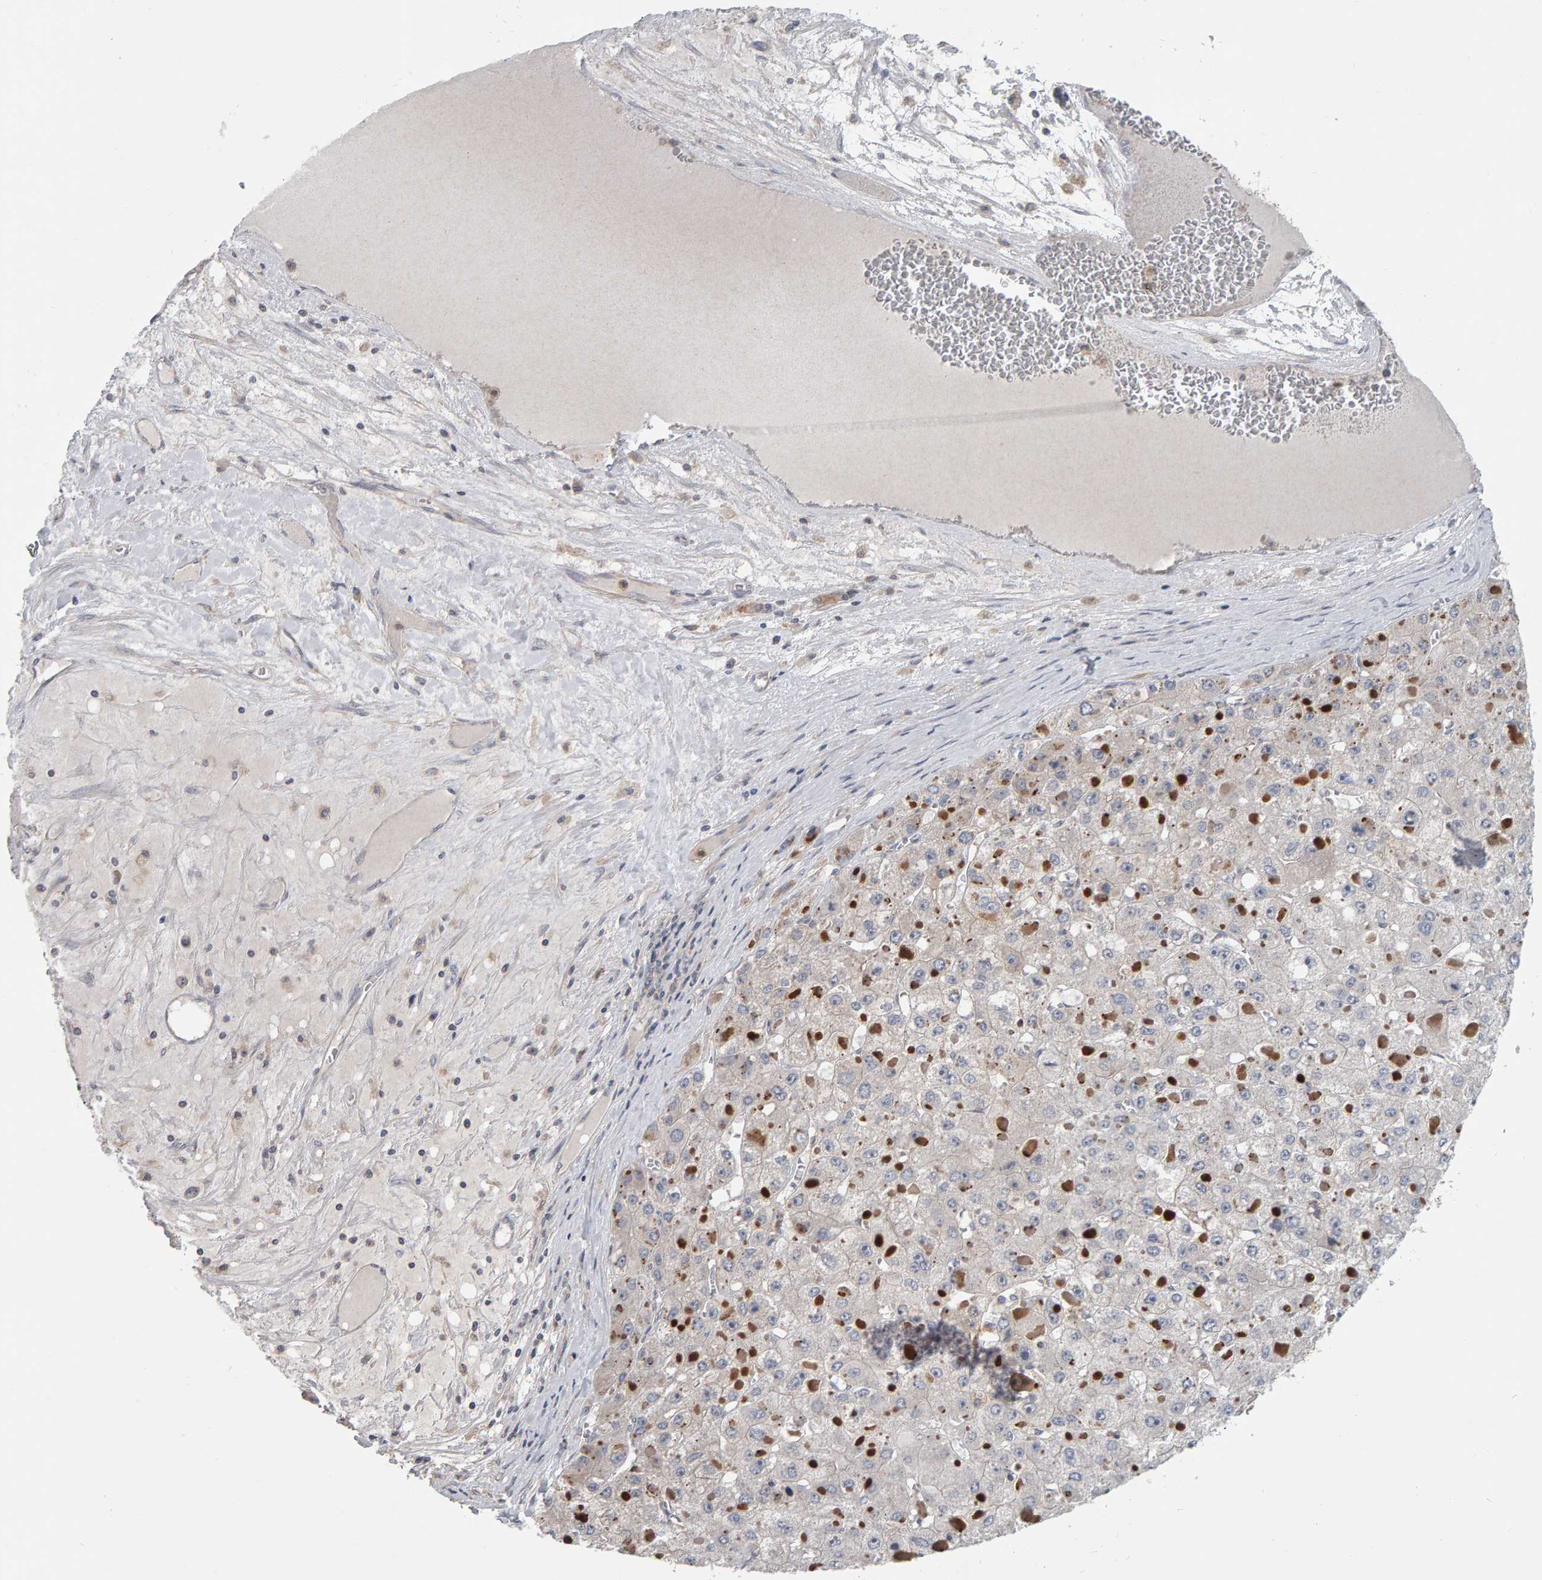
{"staining": {"intensity": "weak", "quantity": "<25%", "location": "cytoplasmic/membranous"}, "tissue": "liver cancer", "cell_type": "Tumor cells", "image_type": "cancer", "snomed": [{"axis": "morphology", "description": "Carcinoma, Hepatocellular, NOS"}, {"axis": "topography", "description": "Liver"}], "caption": "Immunohistochemistry image of neoplastic tissue: human liver cancer (hepatocellular carcinoma) stained with DAB (3,3'-diaminobenzidine) demonstrates no significant protein expression in tumor cells. Nuclei are stained in blue.", "gene": "C9orf72", "patient": {"sex": "female", "age": 73}}